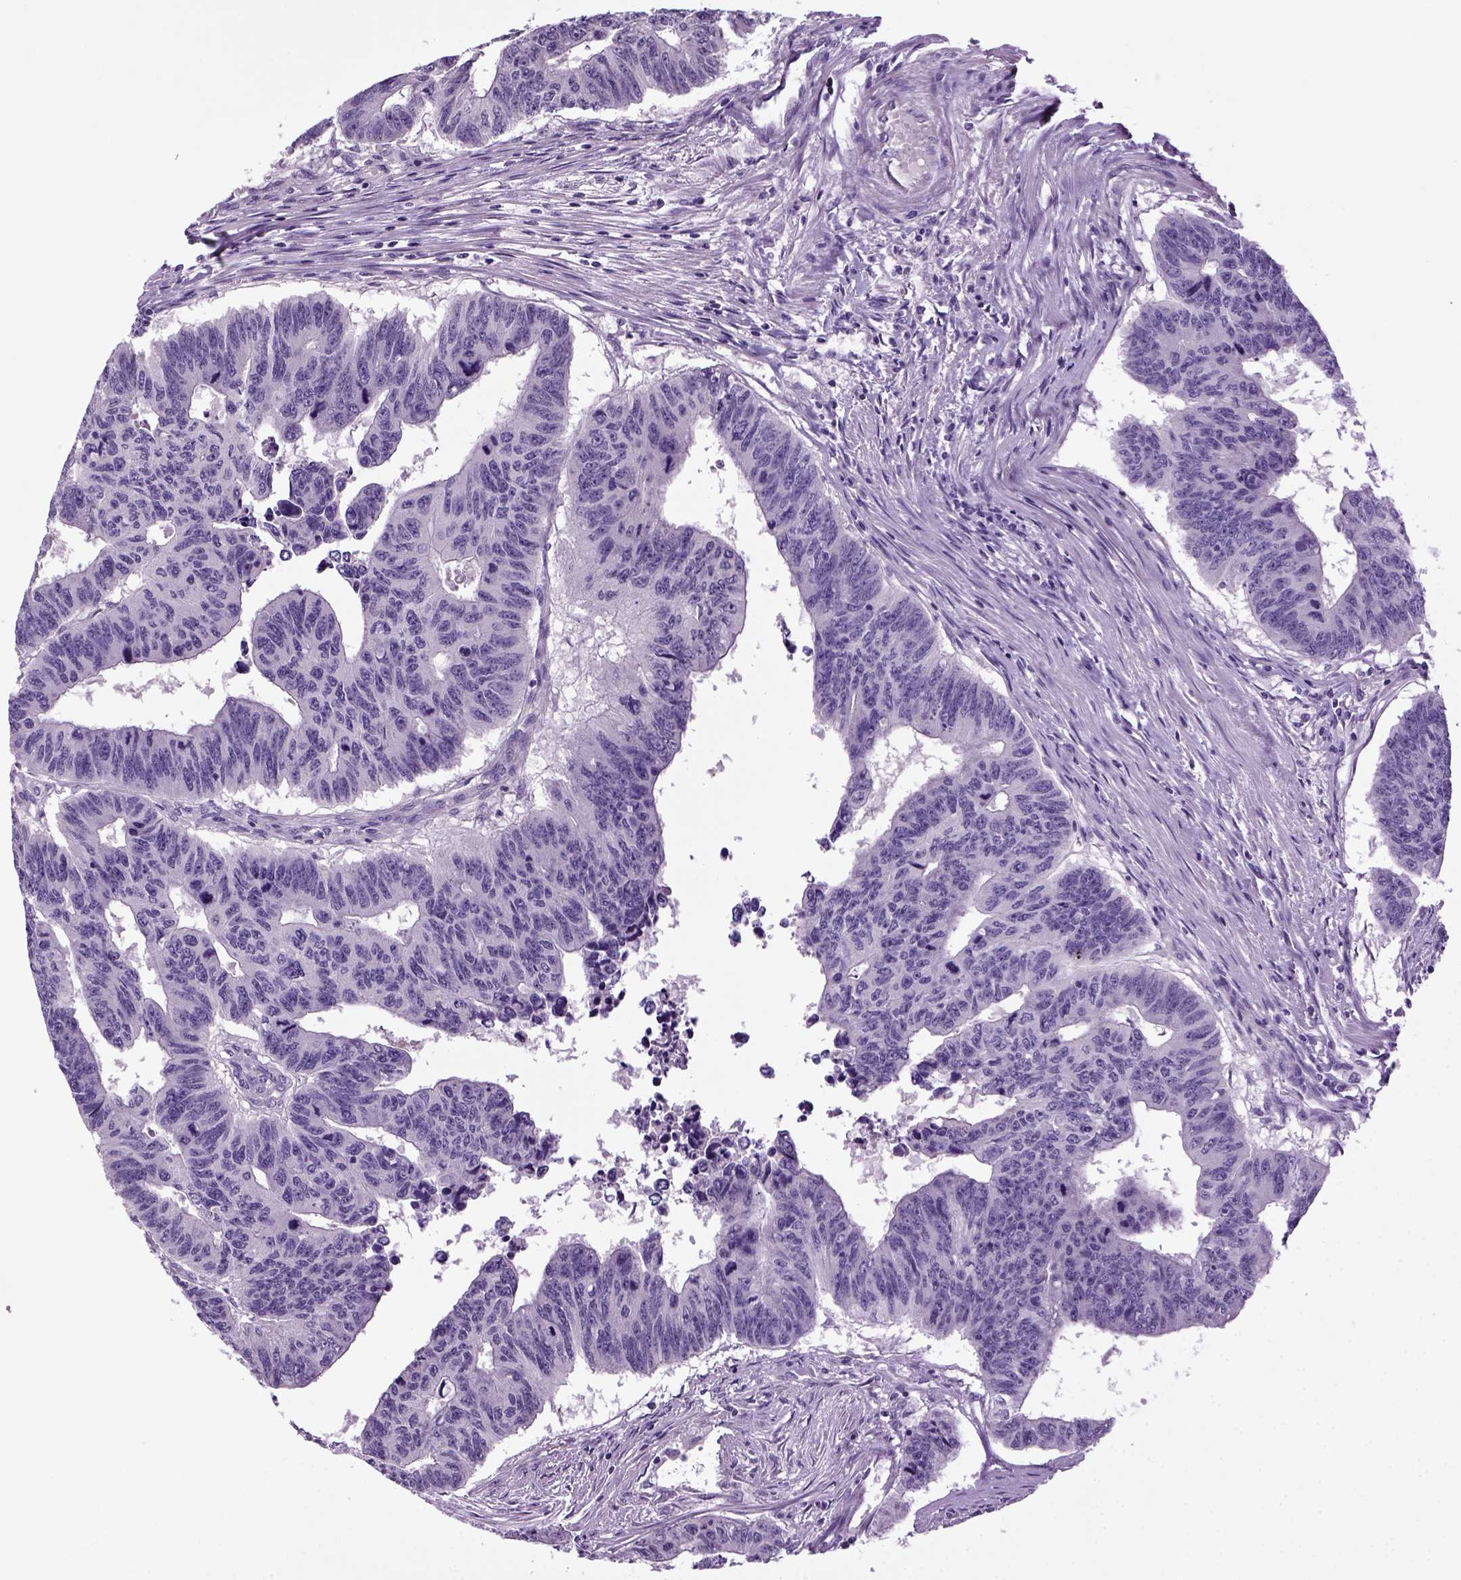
{"staining": {"intensity": "negative", "quantity": "none", "location": "none"}, "tissue": "colorectal cancer", "cell_type": "Tumor cells", "image_type": "cancer", "snomed": [{"axis": "morphology", "description": "Adenocarcinoma, NOS"}, {"axis": "topography", "description": "Rectum"}], "caption": "The histopathology image shows no significant staining in tumor cells of adenocarcinoma (colorectal).", "gene": "HMCN2", "patient": {"sex": "female", "age": 85}}